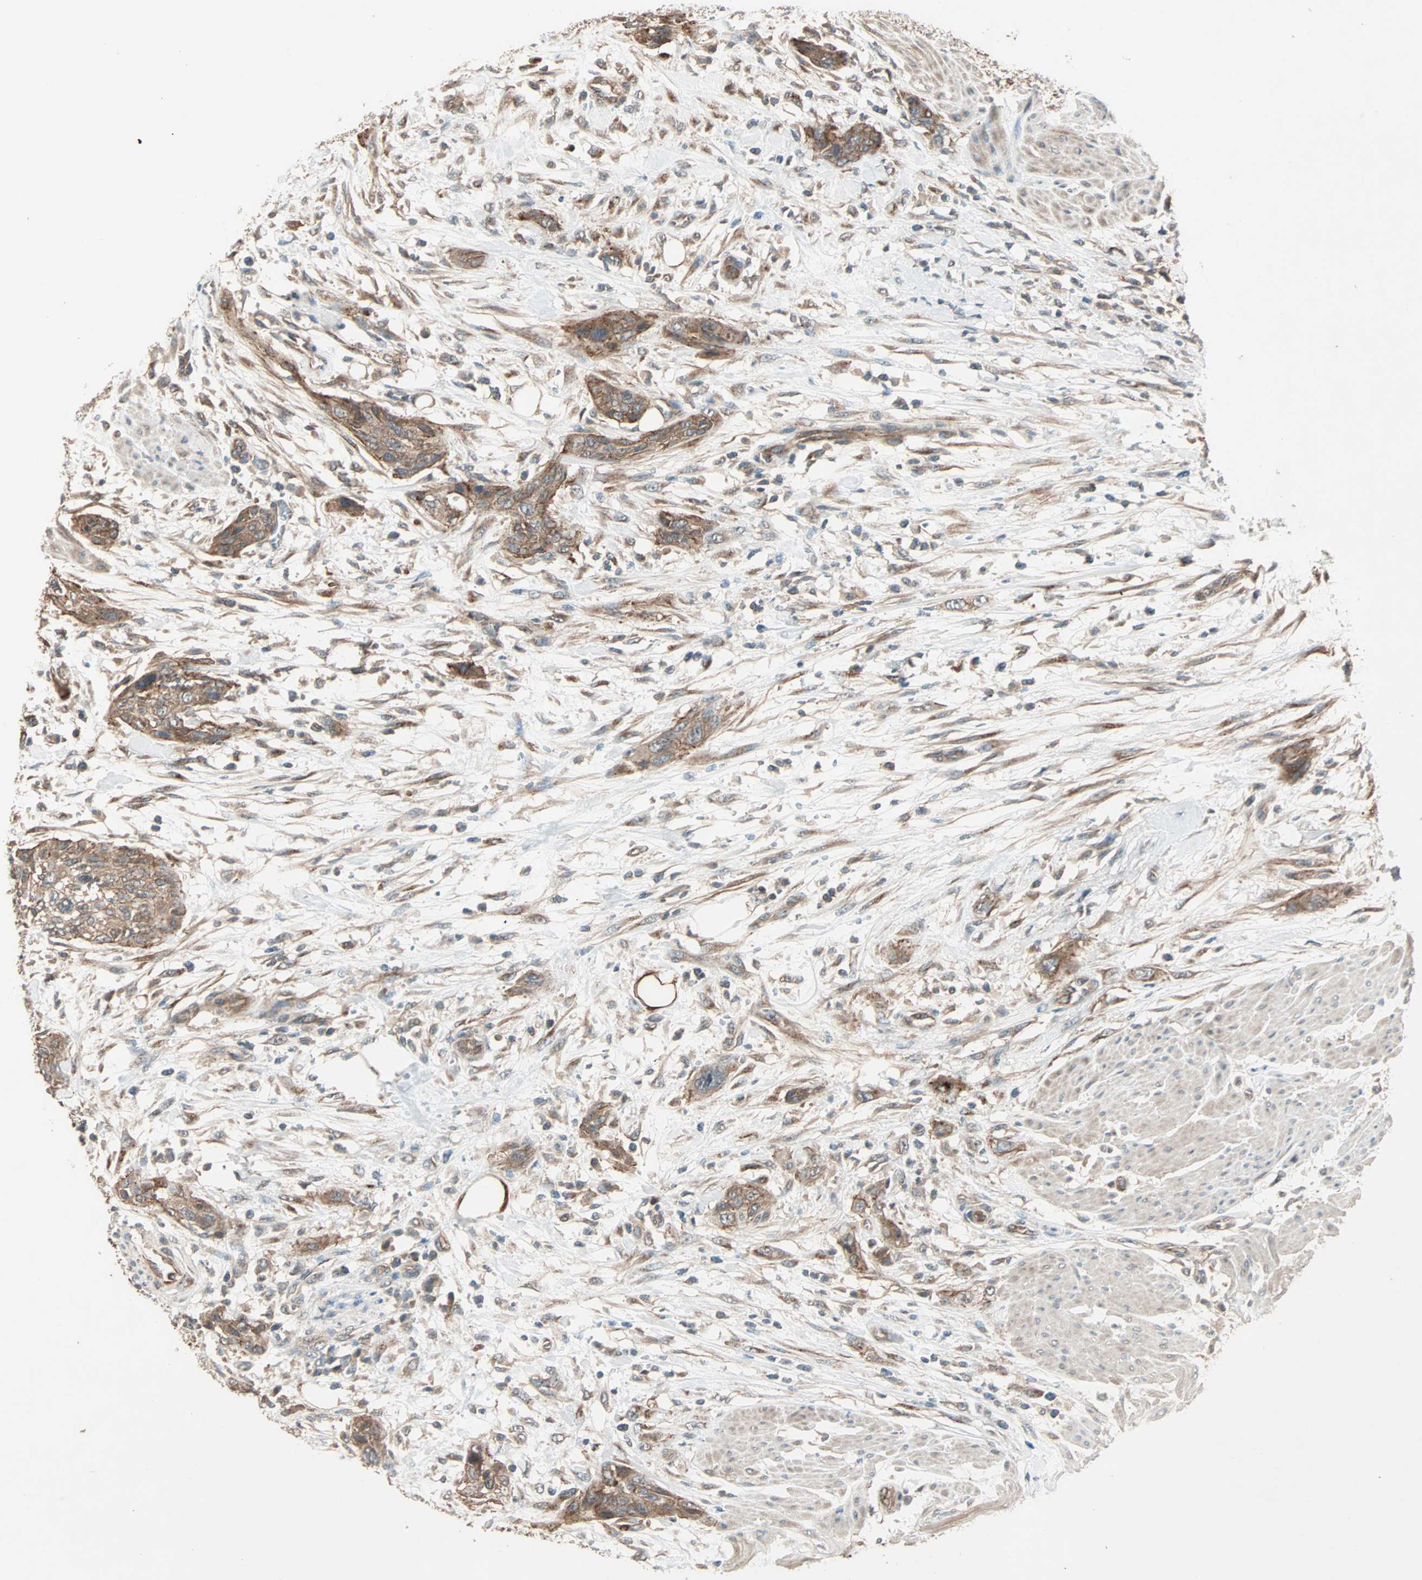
{"staining": {"intensity": "moderate", "quantity": ">75%", "location": "cytoplasmic/membranous"}, "tissue": "urothelial cancer", "cell_type": "Tumor cells", "image_type": "cancer", "snomed": [{"axis": "morphology", "description": "Urothelial carcinoma, High grade"}, {"axis": "topography", "description": "Urinary bladder"}], "caption": "Immunohistochemistry (DAB (3,3'-diaminobenzidine)) staining of urothelial cancer displays moderate cytoplasmic/membranous protein staining in approximately >75% of tumor cells.", "gene": "MAP3K21", "patient": {"sex": "male", "age": 35}}